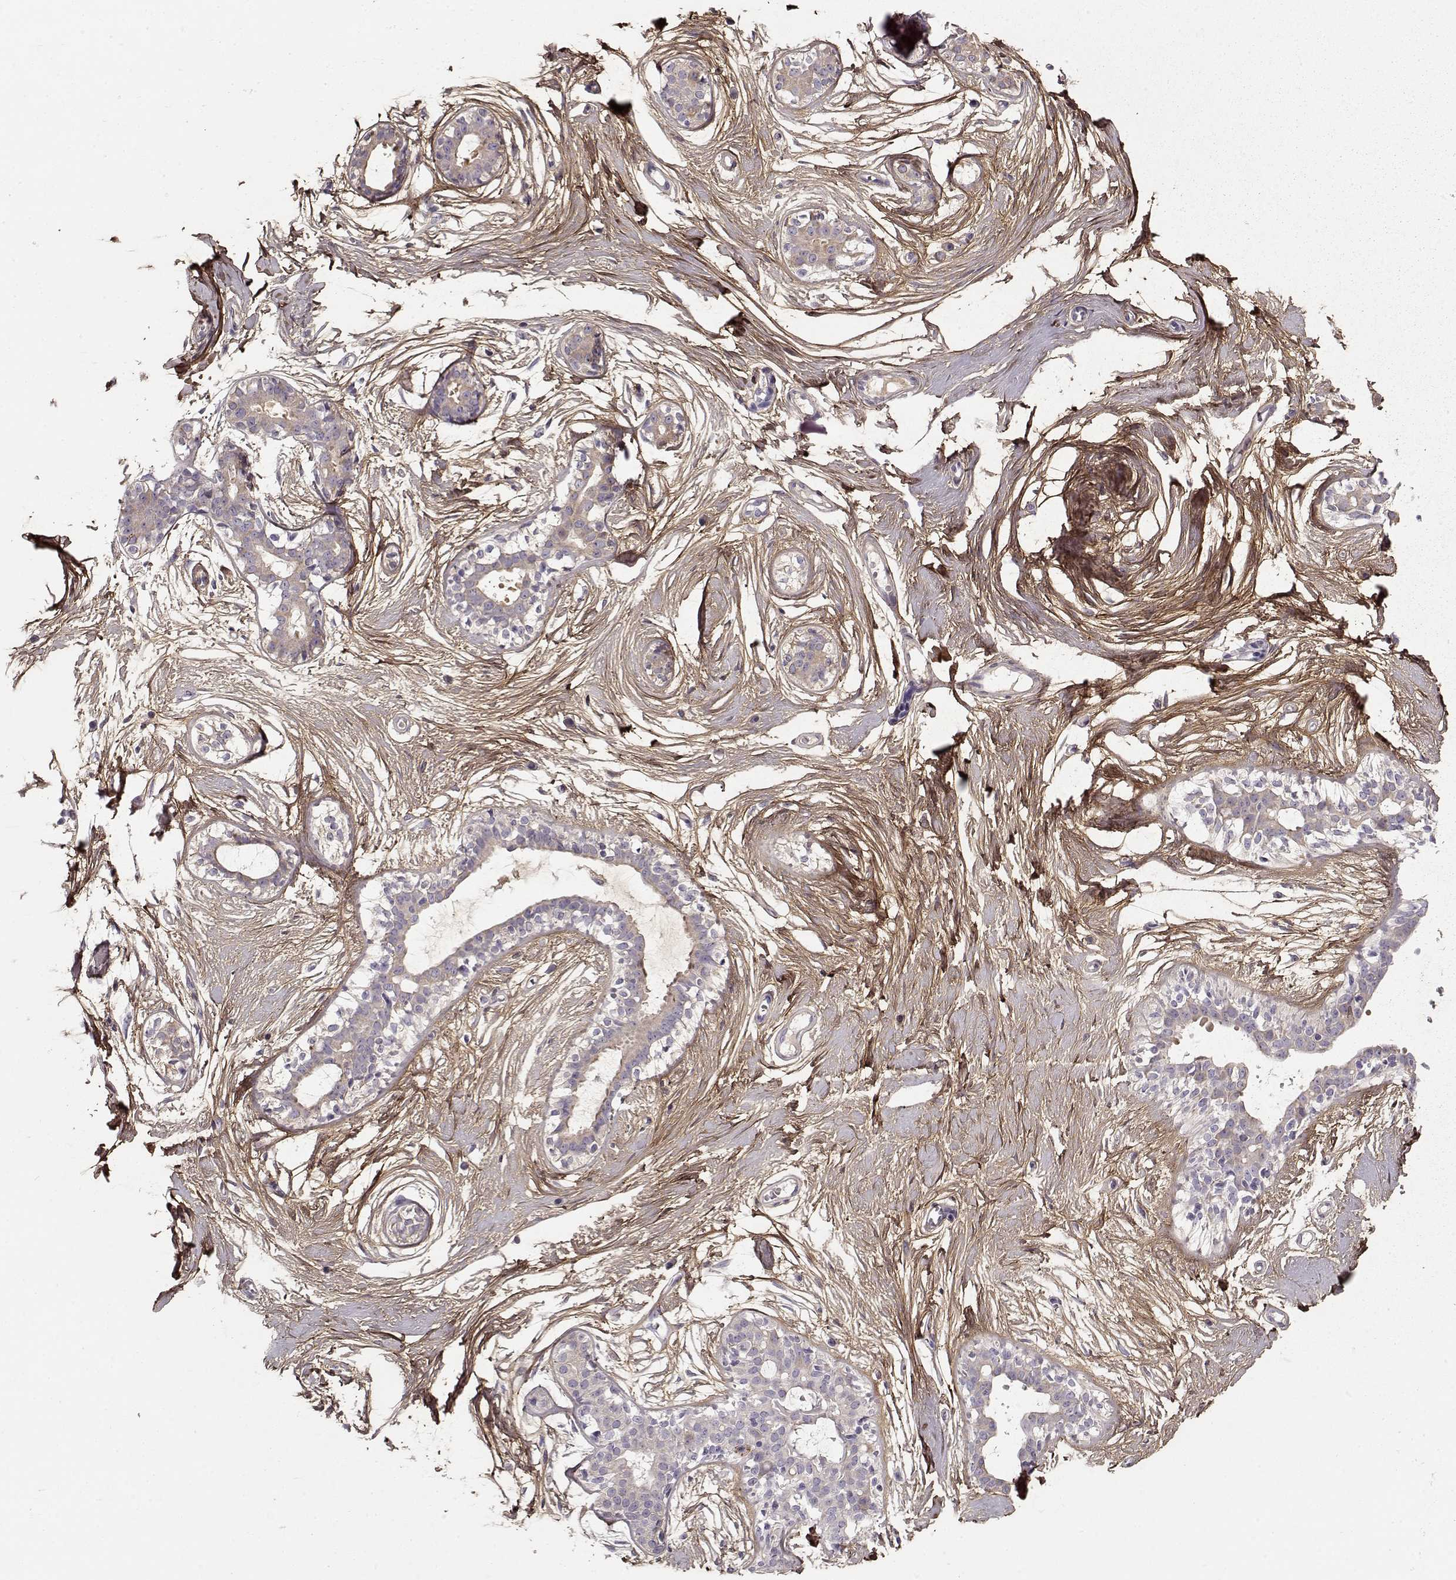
{"staining": {"intensity": "moderate", "quantity": ">75%", "location": "cytoplasmic/membranous"}, "tissue": "breast", "cell_type": "Adipocytes", "image_type": "normal", "snomed": [{"axis": "morphology", "description": "Normal tissue, NOS"}, {"axis": "topography", "description": "Breast"}], "caption": "Breast stained for a protein (brown) reveals moderate cytoplasmic/membranous positive staining in approximately >75% of adipocytes.", "gene": "LUM", "patient": {"sex": "female", "age": 49}}